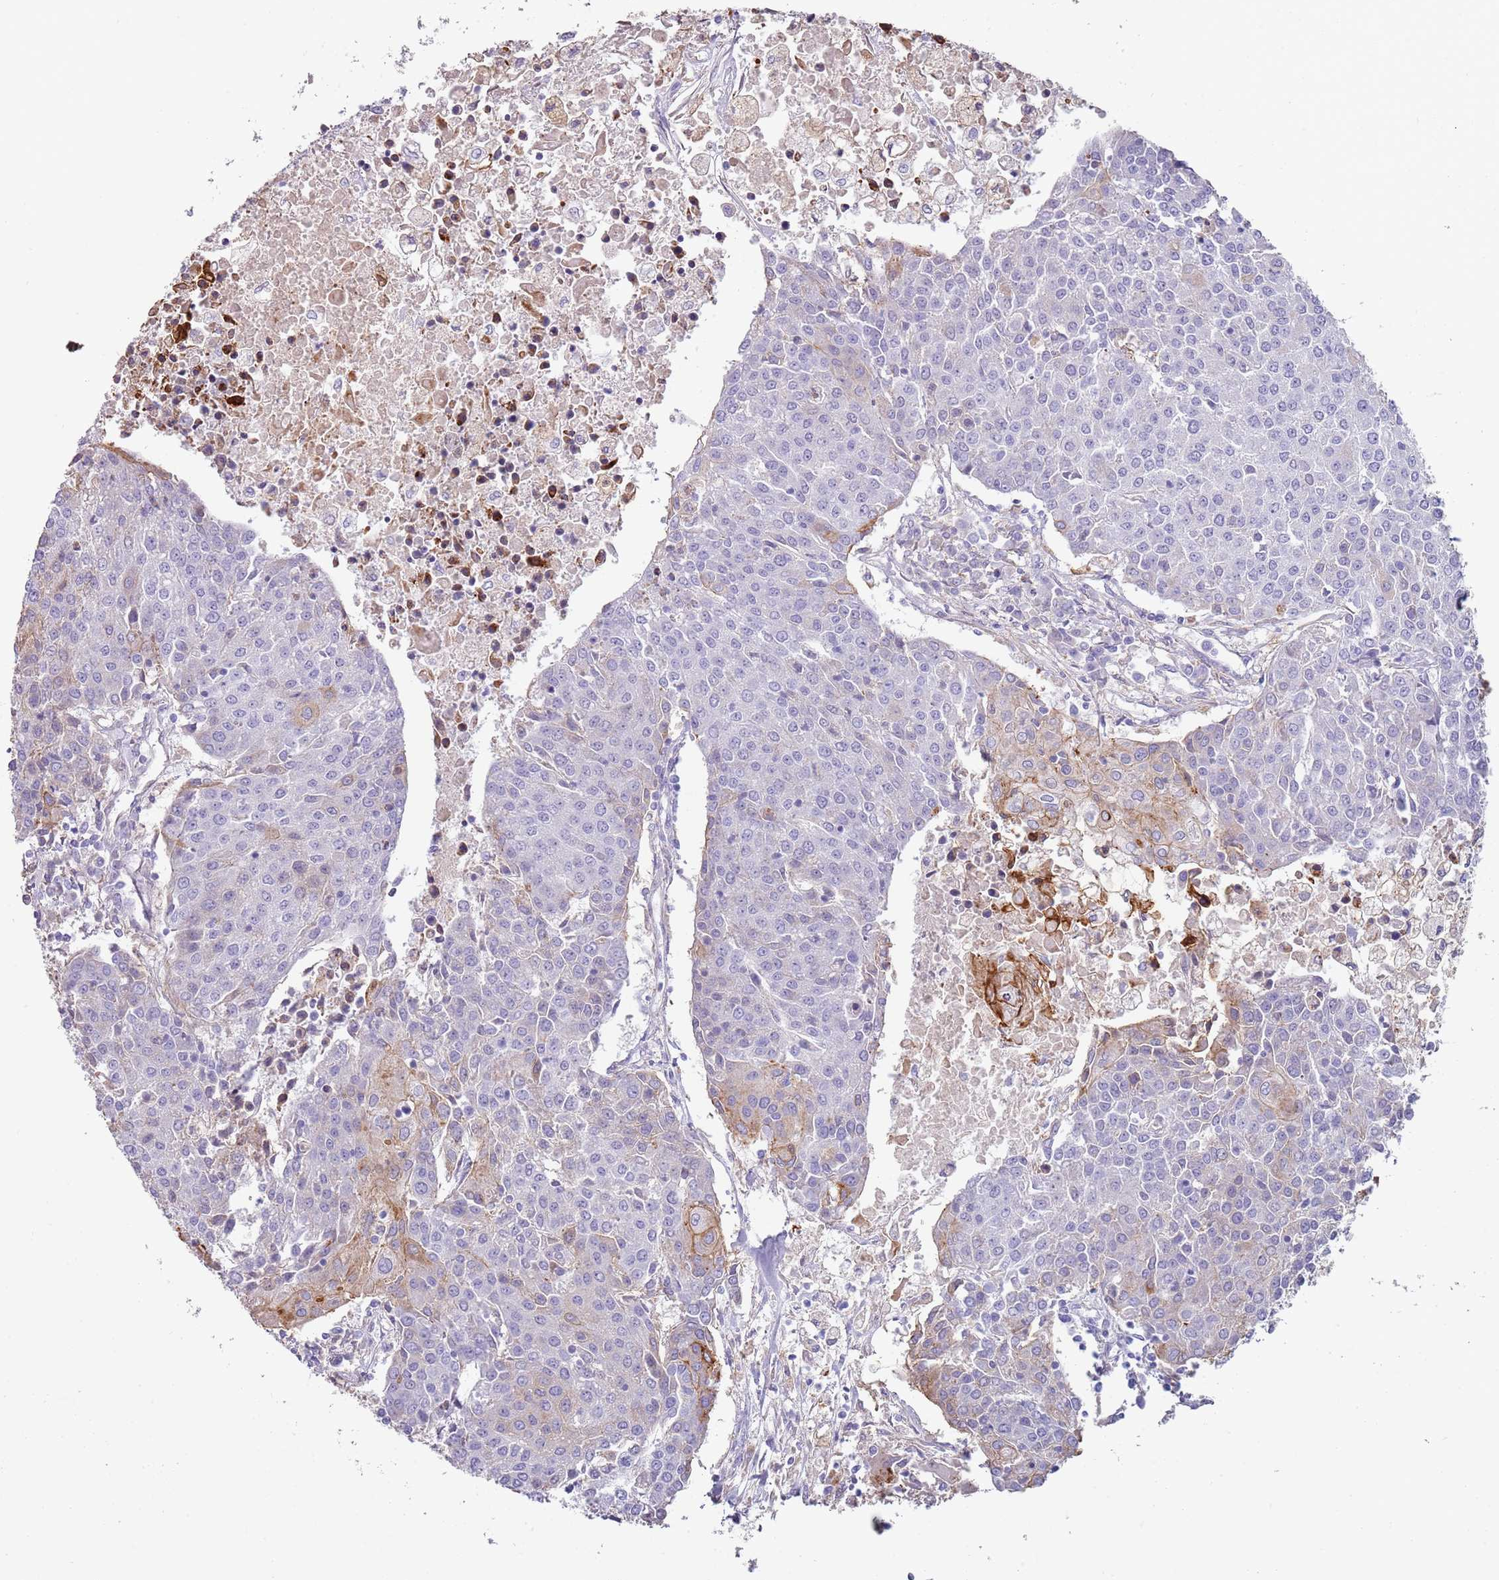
{"staining": {"intensity": "weak", "quantity": "<25%", "location": "cytoplasmic/membranous"}, "tissue": "urothelial cancer", "cell_type": "Tumor cells", "image_type": "cancer", "snomed": [{"axis": "morphology", "description": "Urothelial carcinoma, High grade"}, {"axis": "topography", "description": "Urinary bladder"}], "caption": "Urothelial carcinoma (high-grade) stained for a protein using immunohistochemistry reveals no staining tumor cells.", "gene": "NBPF3", "patient": {"sex": "female", "age": 85}}